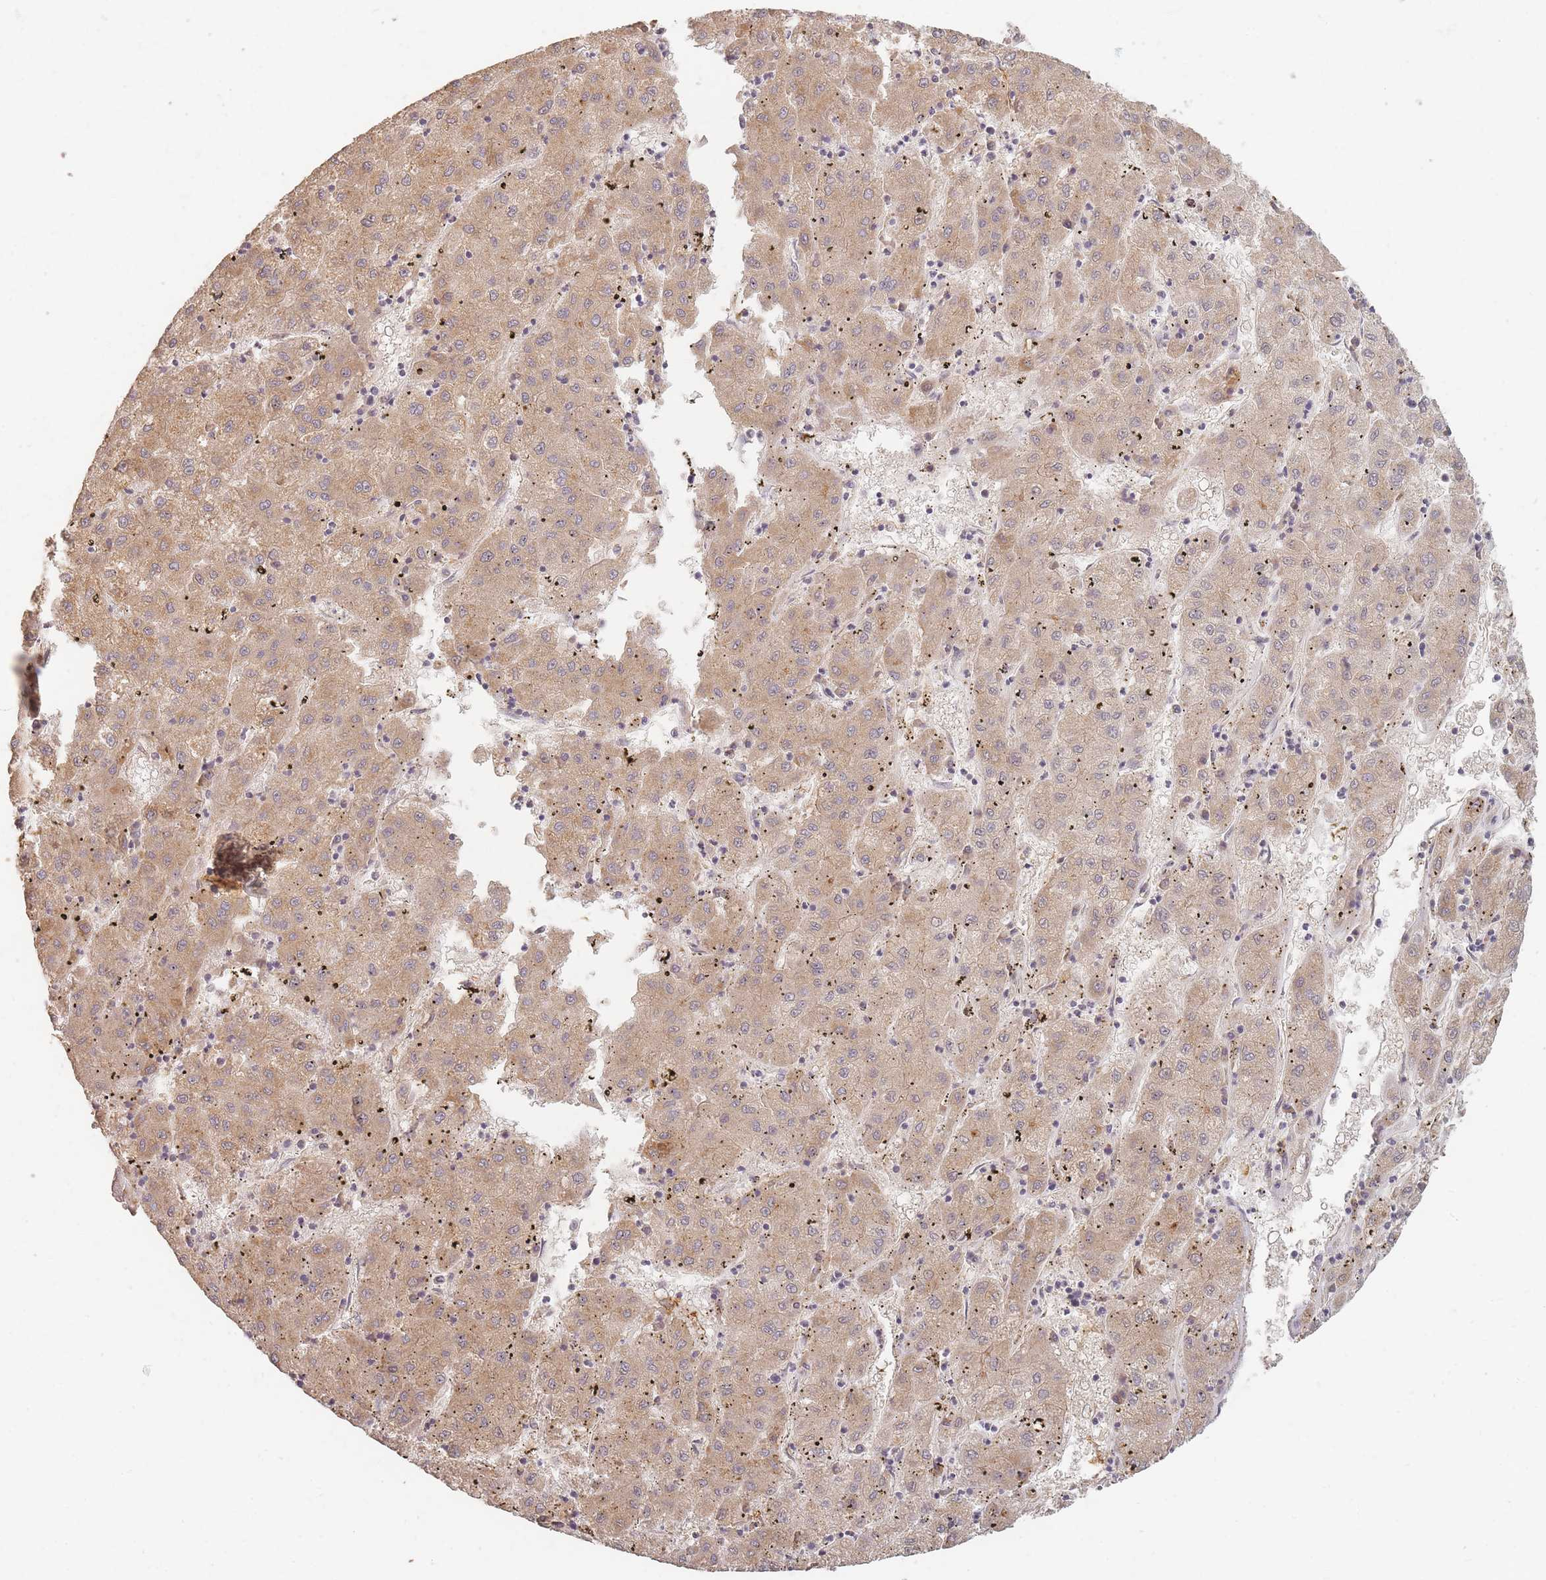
{"staining": {"intensity": "moderate", "quantity": ">75%", "location": "cytoplasmic/membranous"}, "tissue": "liver cancer", "cell_type": "Tumor cells", "image_type": "cancer", "snomed": [{"axis": "morphology", "description": "Carcinoma, Hepatocellular, NOS"}, {"axis": "topography", "description": "Liver"}], "caption": "Protein staining by immunohistochemistry demonstrates moderate cytoplasmic/membranous positivity in about >75% of tumor cells in liver cancer.", "gene": "MRPS6", "patient": {"sex": "male", "age": 72}}